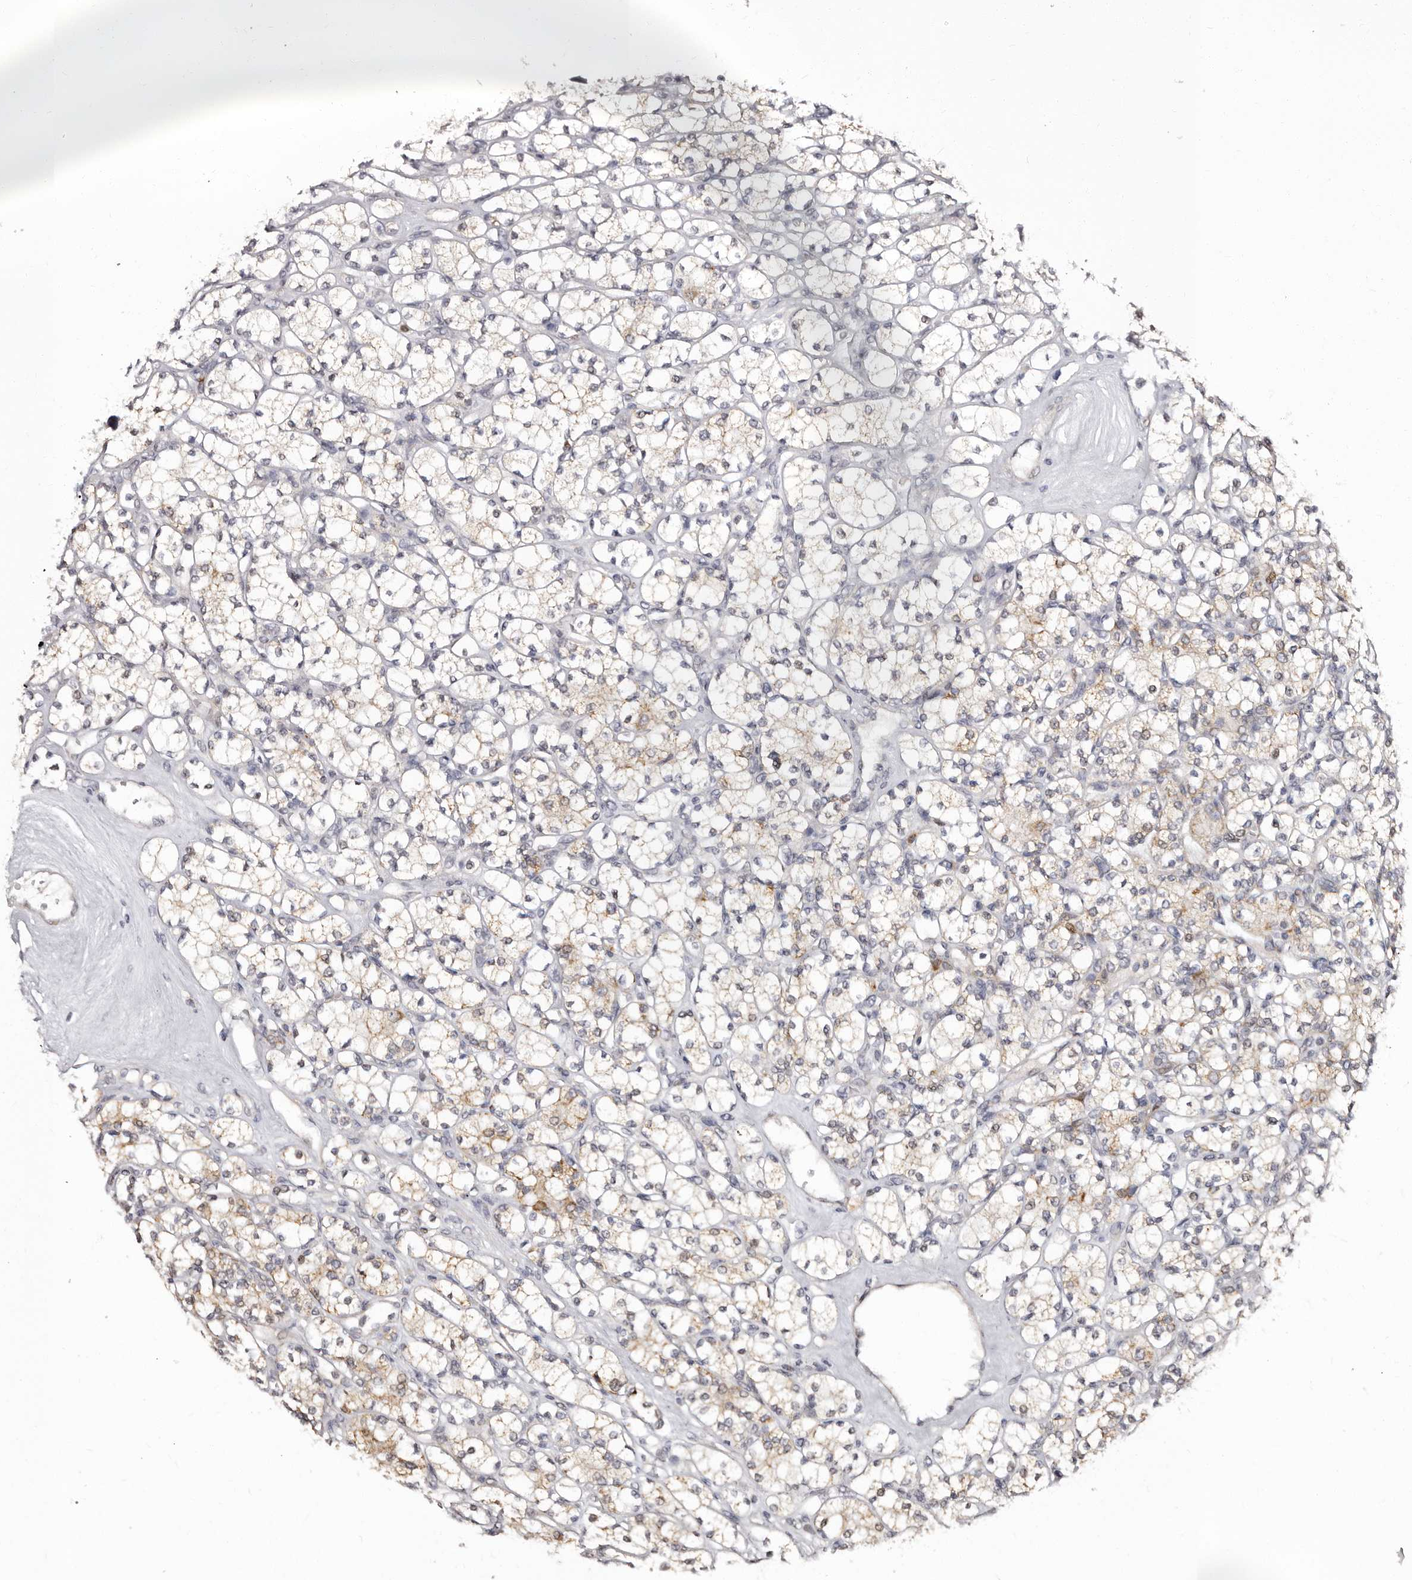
{"staining": {"intensity": "weak", "quantity": ">75%", "location": "cytoplasmic/membranous"}, "tissue": "renal cancer", "cell_type": "Tumor cells", "image_type": "cancer", "snomed": [{"axis": "morphology", "description": "Adenocarcinoma, NOS"}, {"axis": "topography", "description": "Kidney"}], "caption": "Human adenocarcinoma (renal) stained with a brown dye displays weak cytoplasmic/membranous positive expression in about >75% of tumor cells.", "gene": "PHF20L1", "patient": {"sex": "male", "age": 77}}